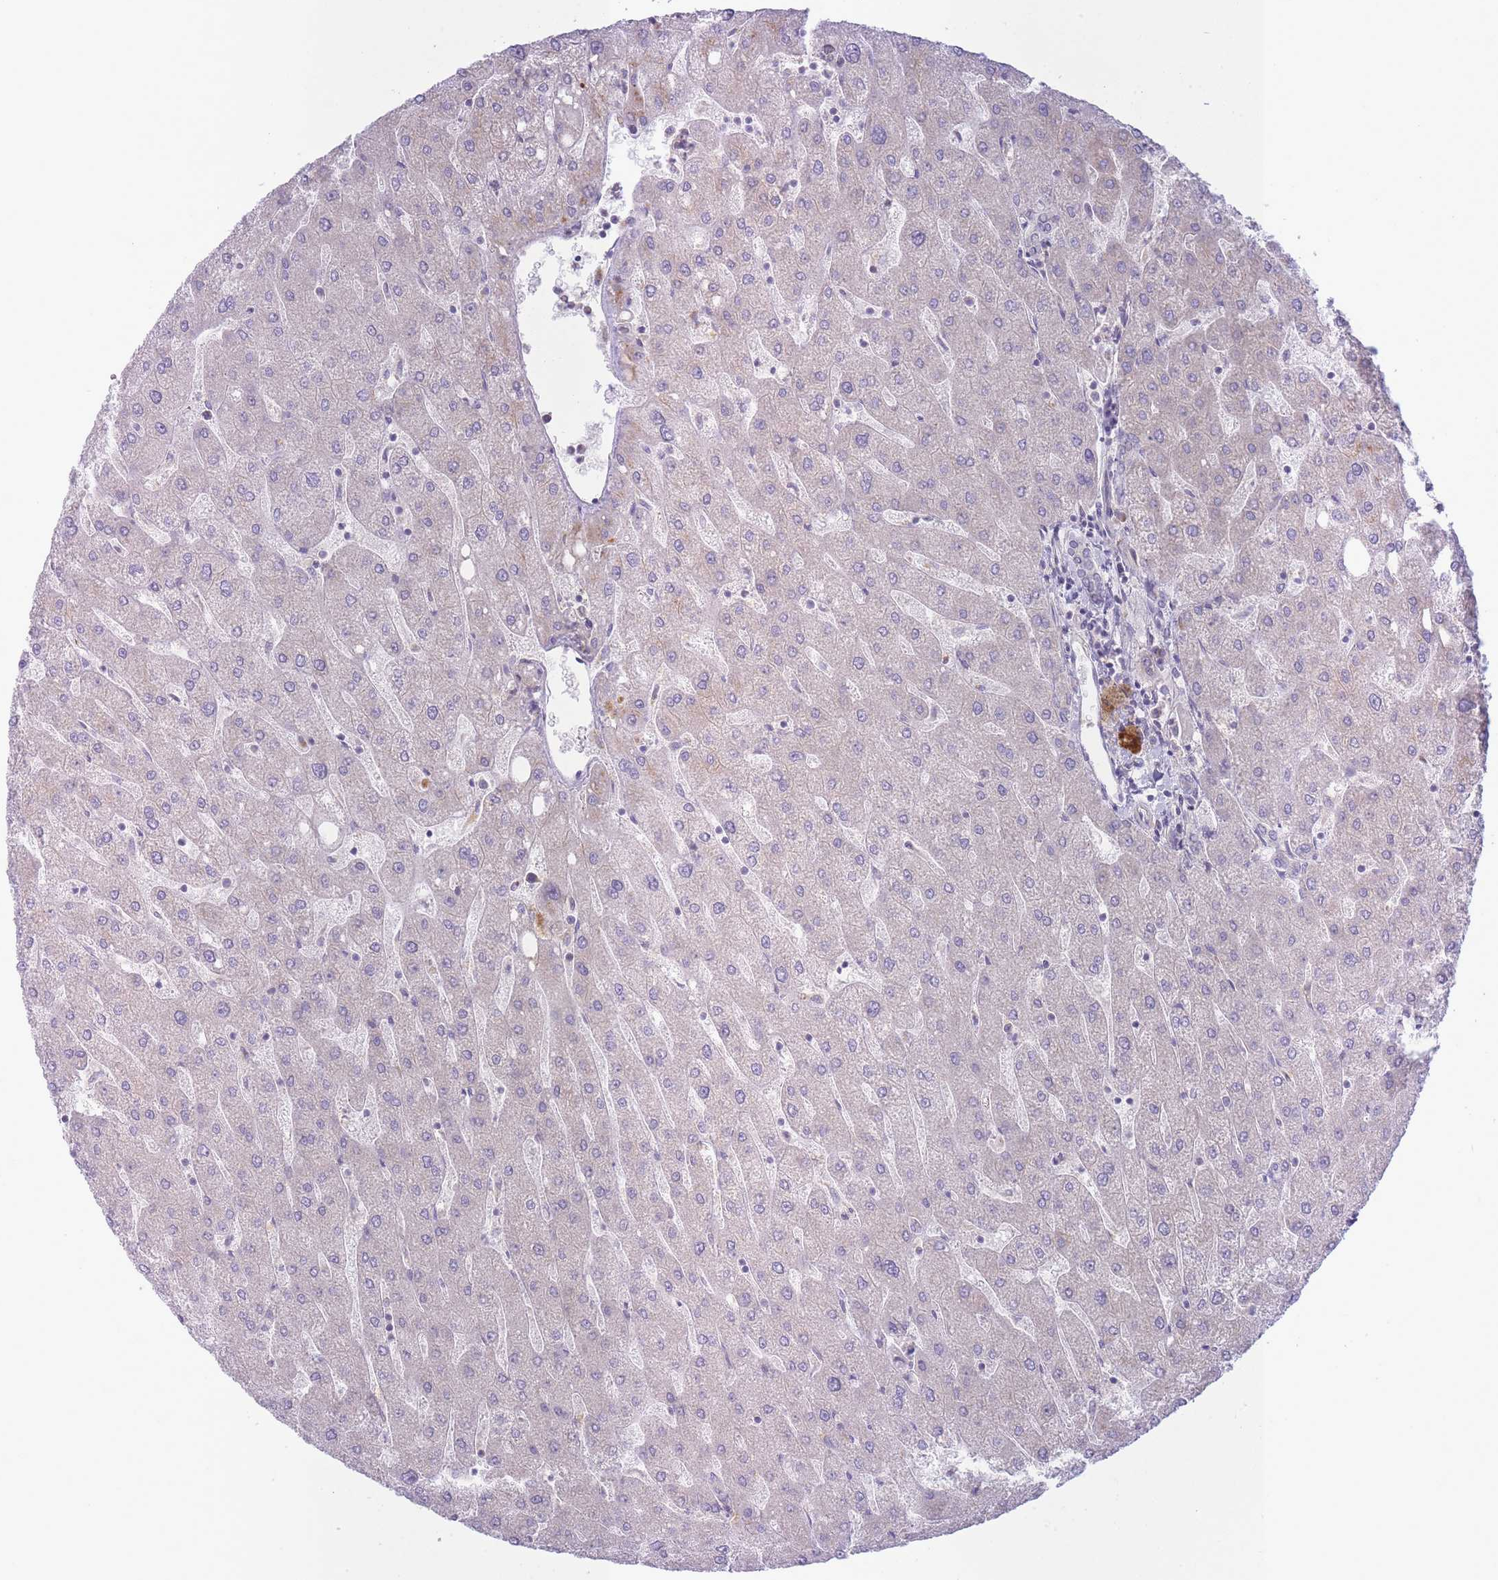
{"staining": {"intensity": "negative", "quantity": "none", "location": "none"}, "tissue": "liver", "cell_type": "Cholangiocytes", "image_type": "normal", "snomed": [{"axis": "morphology", "description": "Normal tissue, NOS"}, {"axis": "topography", "description": "Liver"}], "caption": "Photomicrograph shows no protein expression in cholangiocytes of normal liver. (DAB (3,3'-diaminobenzidine) immunohistochemistry, high magnification).", "gene": "OR5L1", "patient": {"sex": "male", "age": 67}}